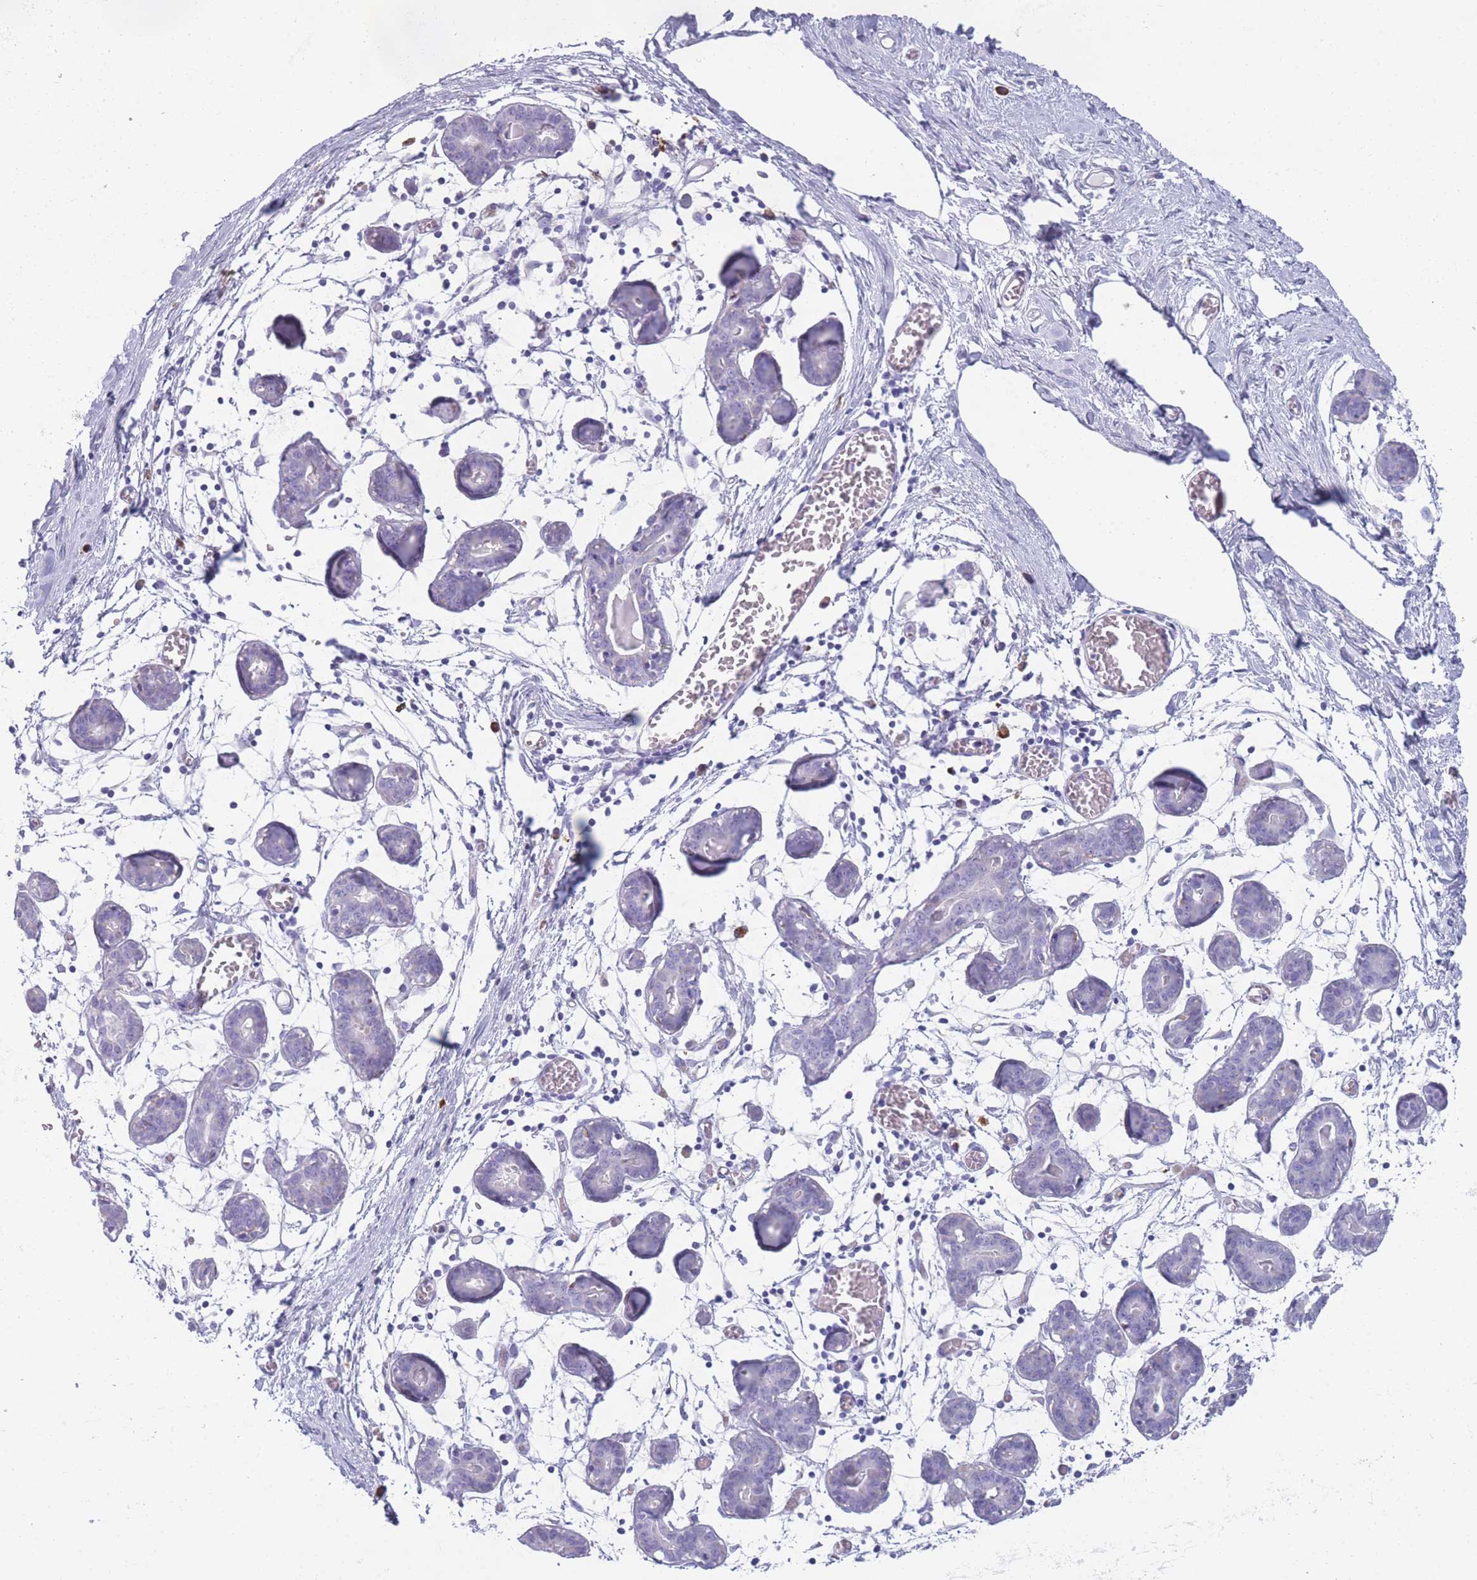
{"staining": {"intensity": "negative", "quantity": "none", "location": "none"}, "tissue": "breast", "cell_type": "Adipocytes", "image_type": "normal", "snomed": [{"axis": "morphology", "description": "Normal tissue, NOS"}, {"axis": "topography", "description": "Breast"}], "caption": "Immunohistochemistry photomicrograph of normal breast: breast stained with DAB (3,3'-diaminobenzidine) reveals no significant protein expression in adipocytes. (Brightfield microscopy of DAB (3,3'-diaminobenzidine) immunohistochemistry (IHC) at high magnification).", "gene": "XKR8", "patient": {"sex": "female", "age": 27}}